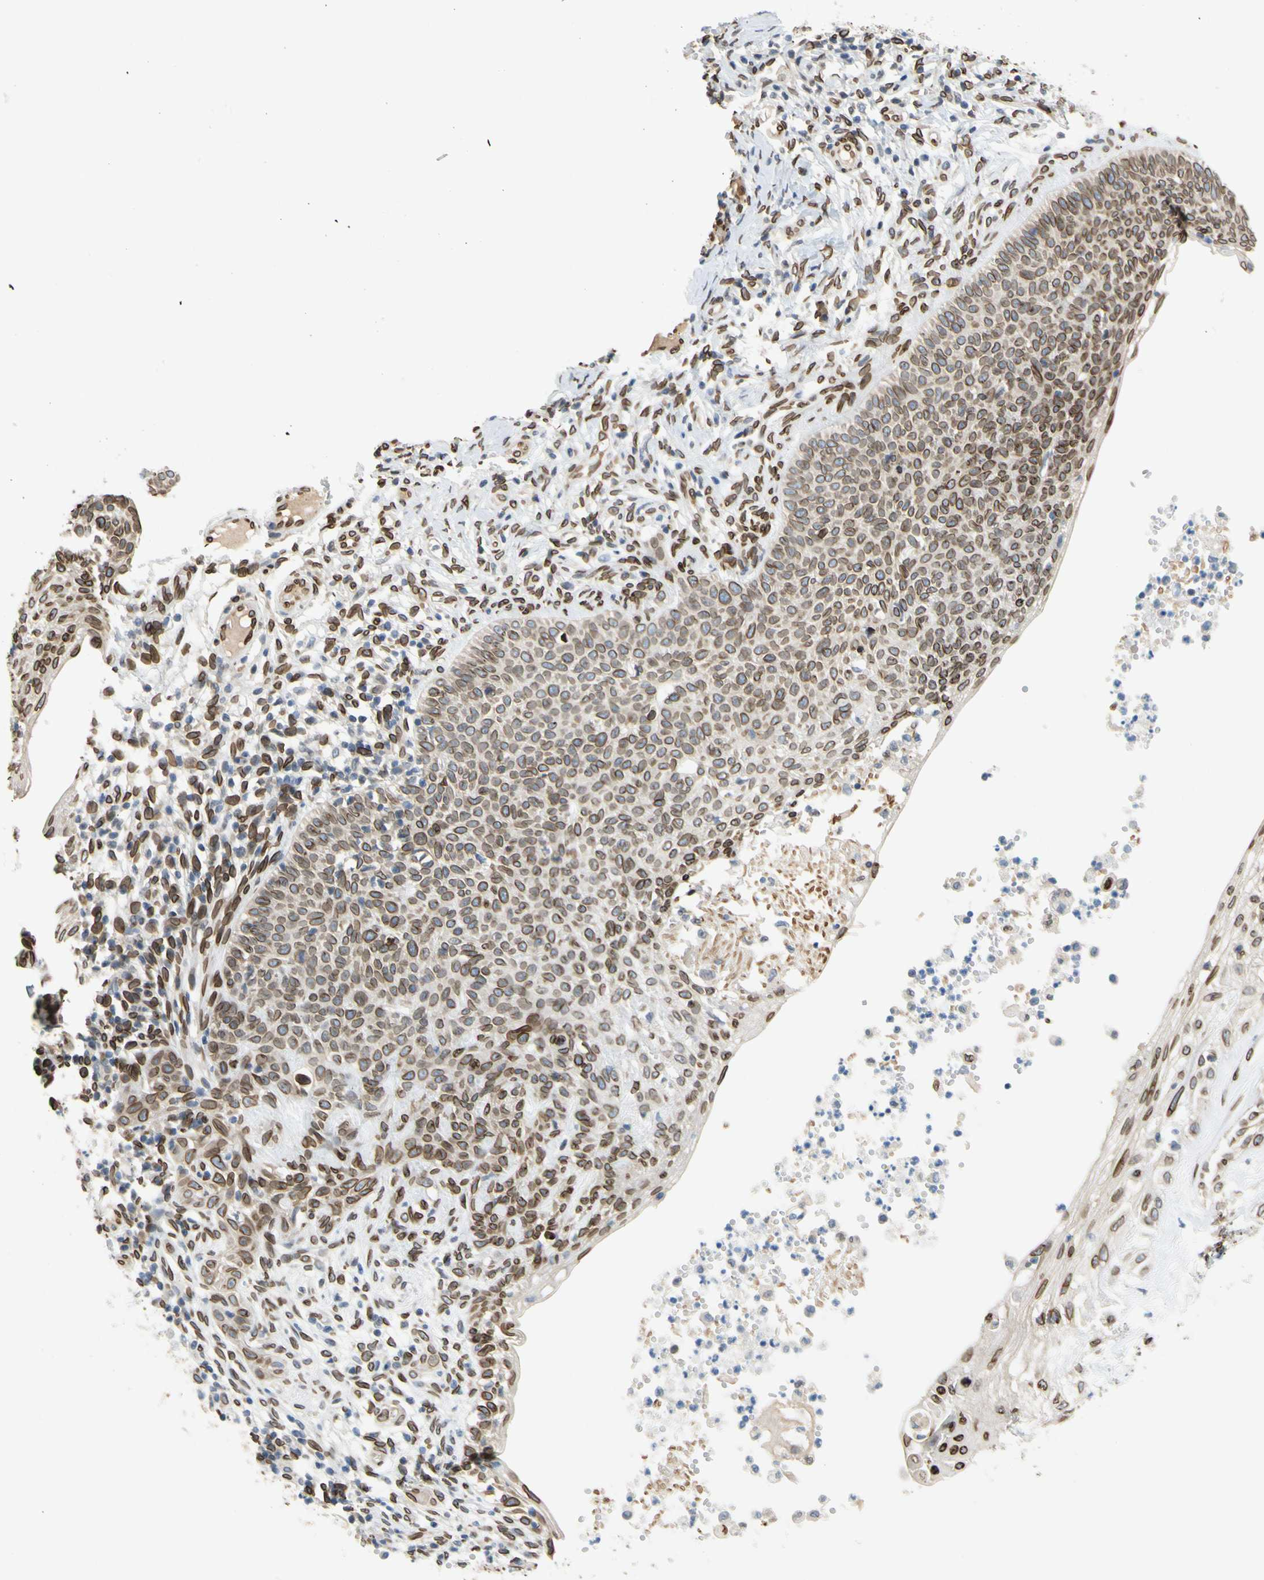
{"staining": {"intensity": "moderate", "quantity": ">75%", "location": "cytoplasmic/membranous,nuclear"}, "tissue": "skin cancer", "cell_type": "Tumor cells", "image_type": "cancer", "snomed": [{"axis": "morphology", "description": "Normal tissue, NOS"}, {"axis": "morphology", "description": "Basal cell carcinoma"}, {"axis": "topography", "description": "Skin"}], "caption": "Immunohistochemical staining of human skin cancer (basal cell carcinoma) shows medium levels of moderate cytoplasmic/membranous and nuclear positivity in about >75% of tumor cells.", "gene": "SUN1", "patient": {"sex": "male", "age": 87}}